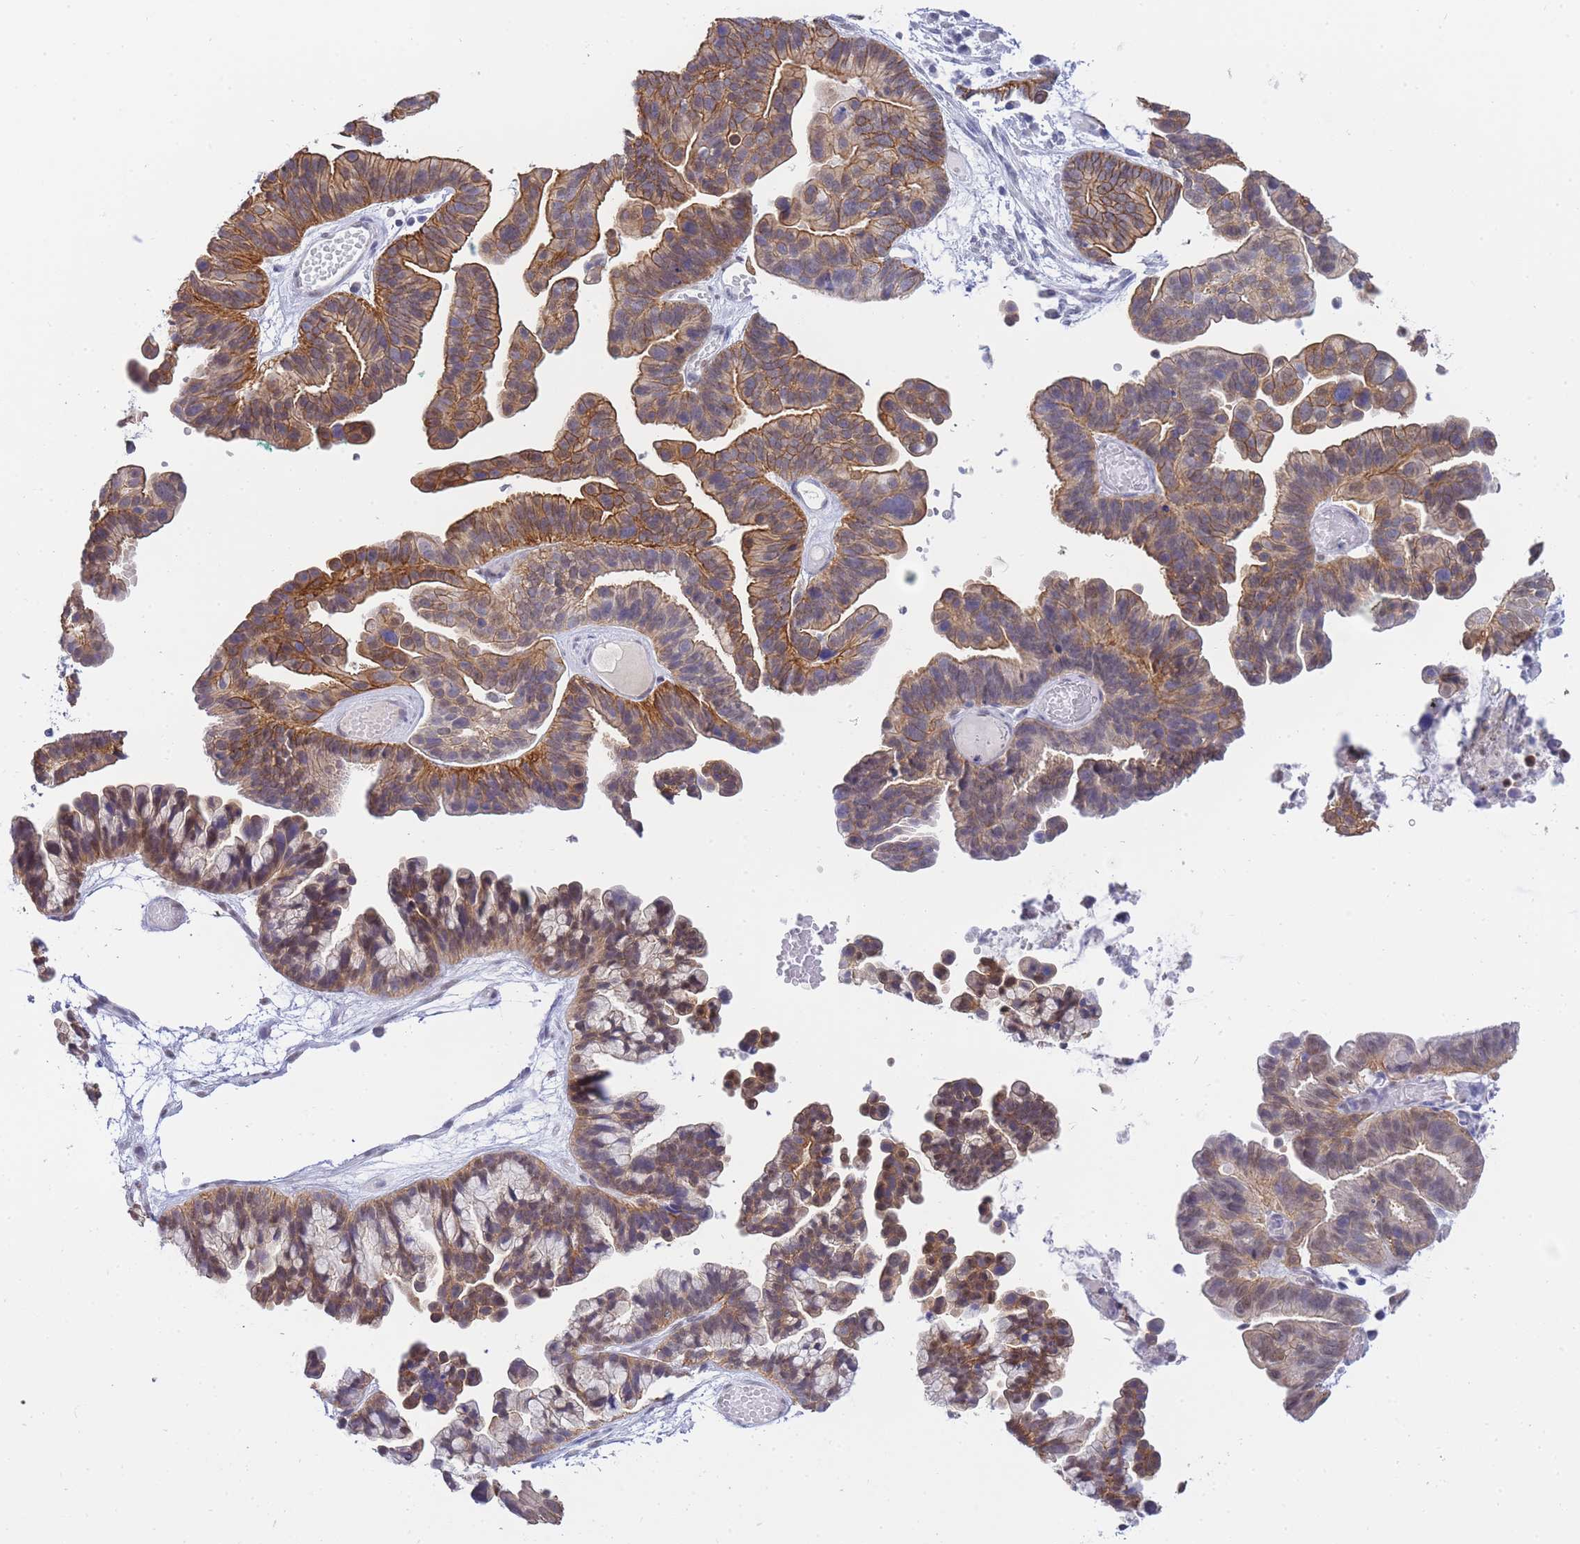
{"staining": {"intensity": "strong", "quantity": ">75%", "location": "cytoplasmic/membranous,nuclear"}, "tissue": "ovarian cancer", "cell_type": "Tumor cells", "image_type": "cancer", "snomed": [{"axis": "morphology", "description": "Cystadenocarcinoma, serous, NOS"}, {"axis": "topography", "description": "Ovary"}], "caption": "Protein expression analysis of human ovarian cancer reveals strong cytoplasmic/membranous and nuclear expression in approximately >75% of tumor cells.", "gene": "FRAT2", "patient": {"sex": "female", "age": 56}}